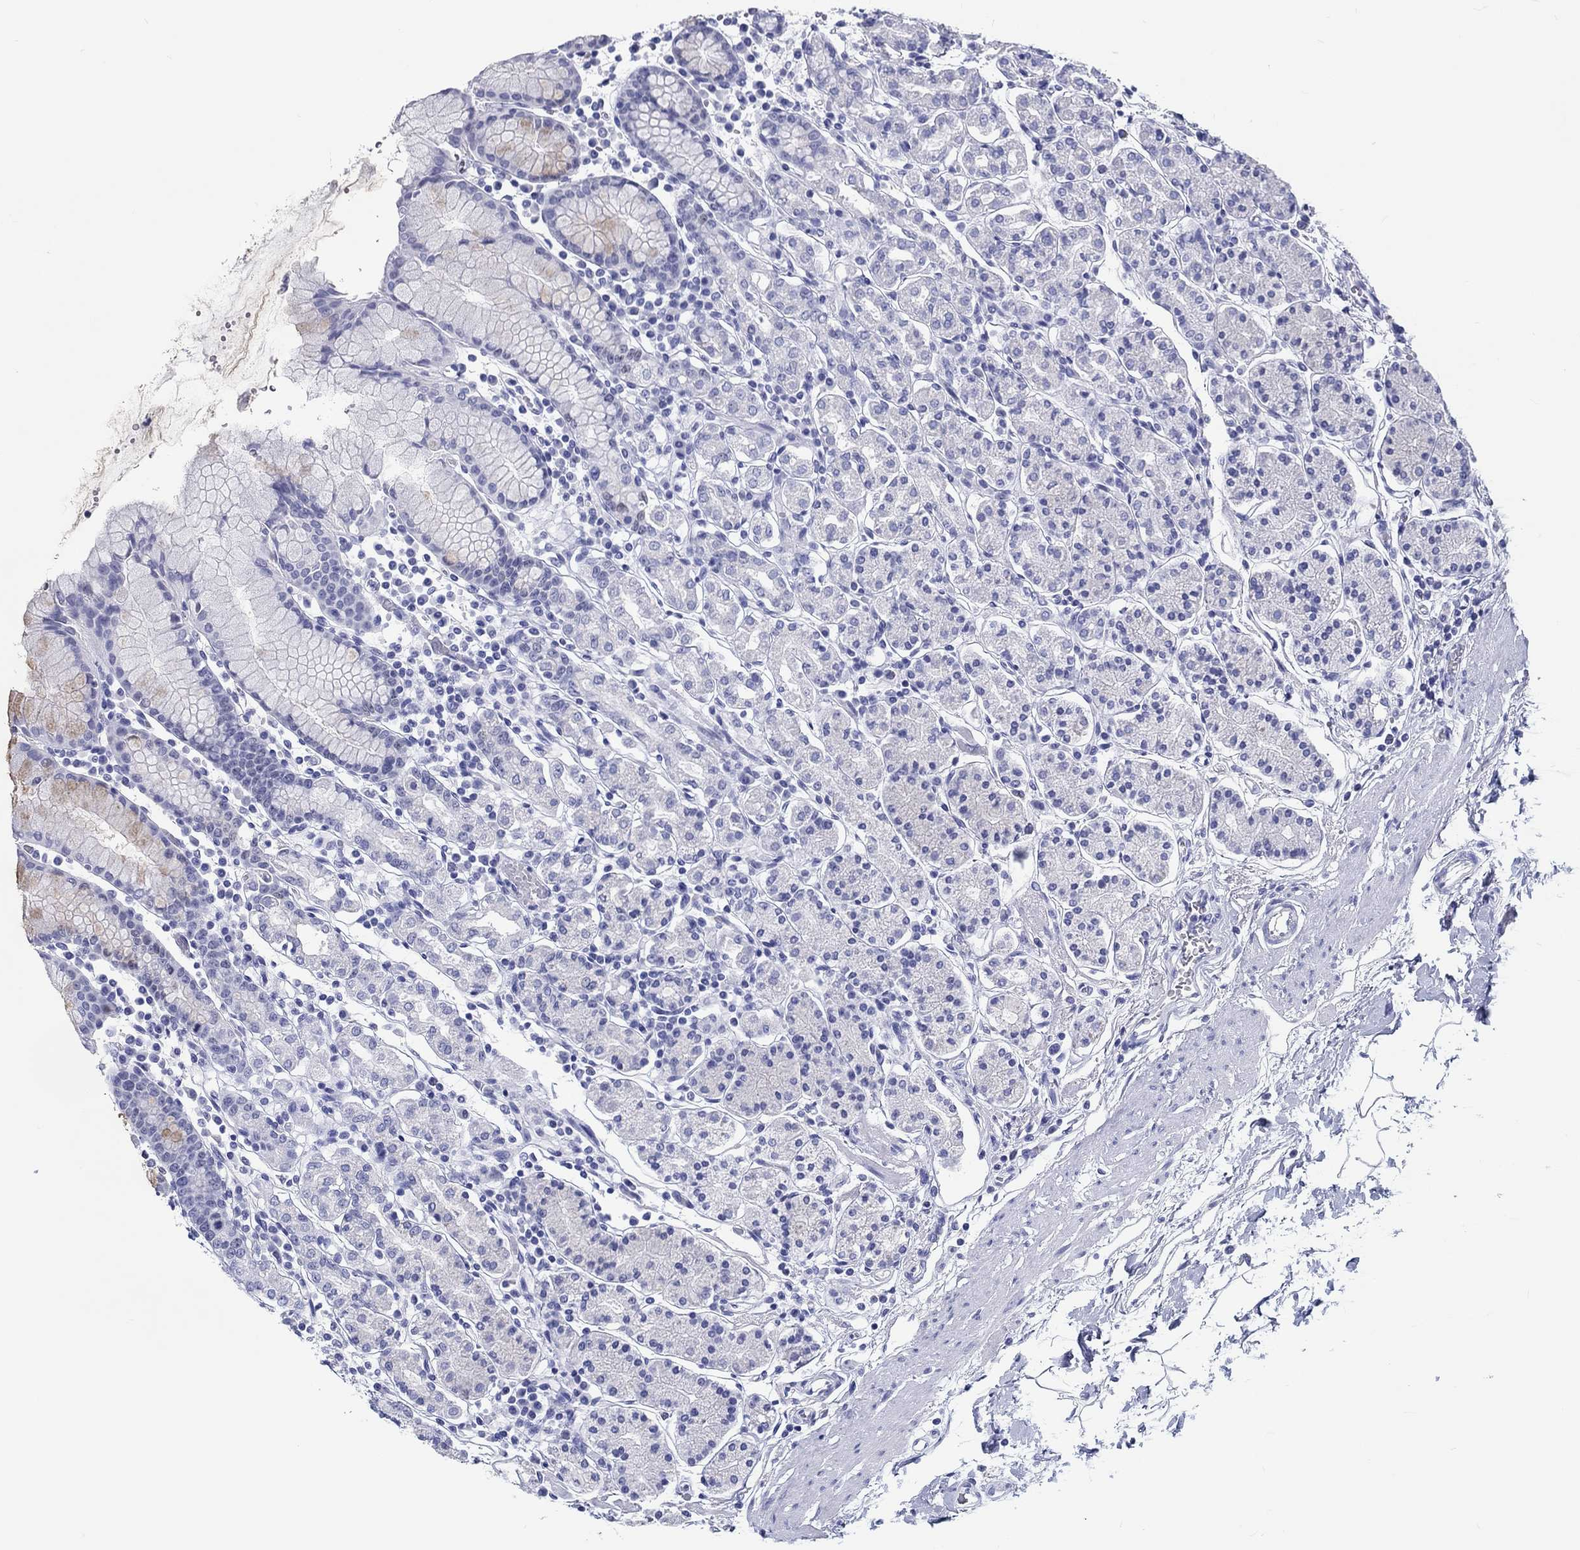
{"staining": {"intensity": "moderate", "quantity": "<25%", "location": "nuclear"}, "tissue": "stomach", "cell_type": "Glandular cells", "image_type": "normal", "snomed": [{"axis": "morphology", "description": "Normal tissue, NOS"}, {"axis": "topography", "description": "Stomach, upper"}, {"axis": "topography", "description": "Stomach"}], "caption": "Immunohistochemical staining of unremarkable stomach shows moderate nuclear protein expression in approximately <25% of glandular cells.", "gene": "H1", "patient": {"sex": "male", "age": 62}}